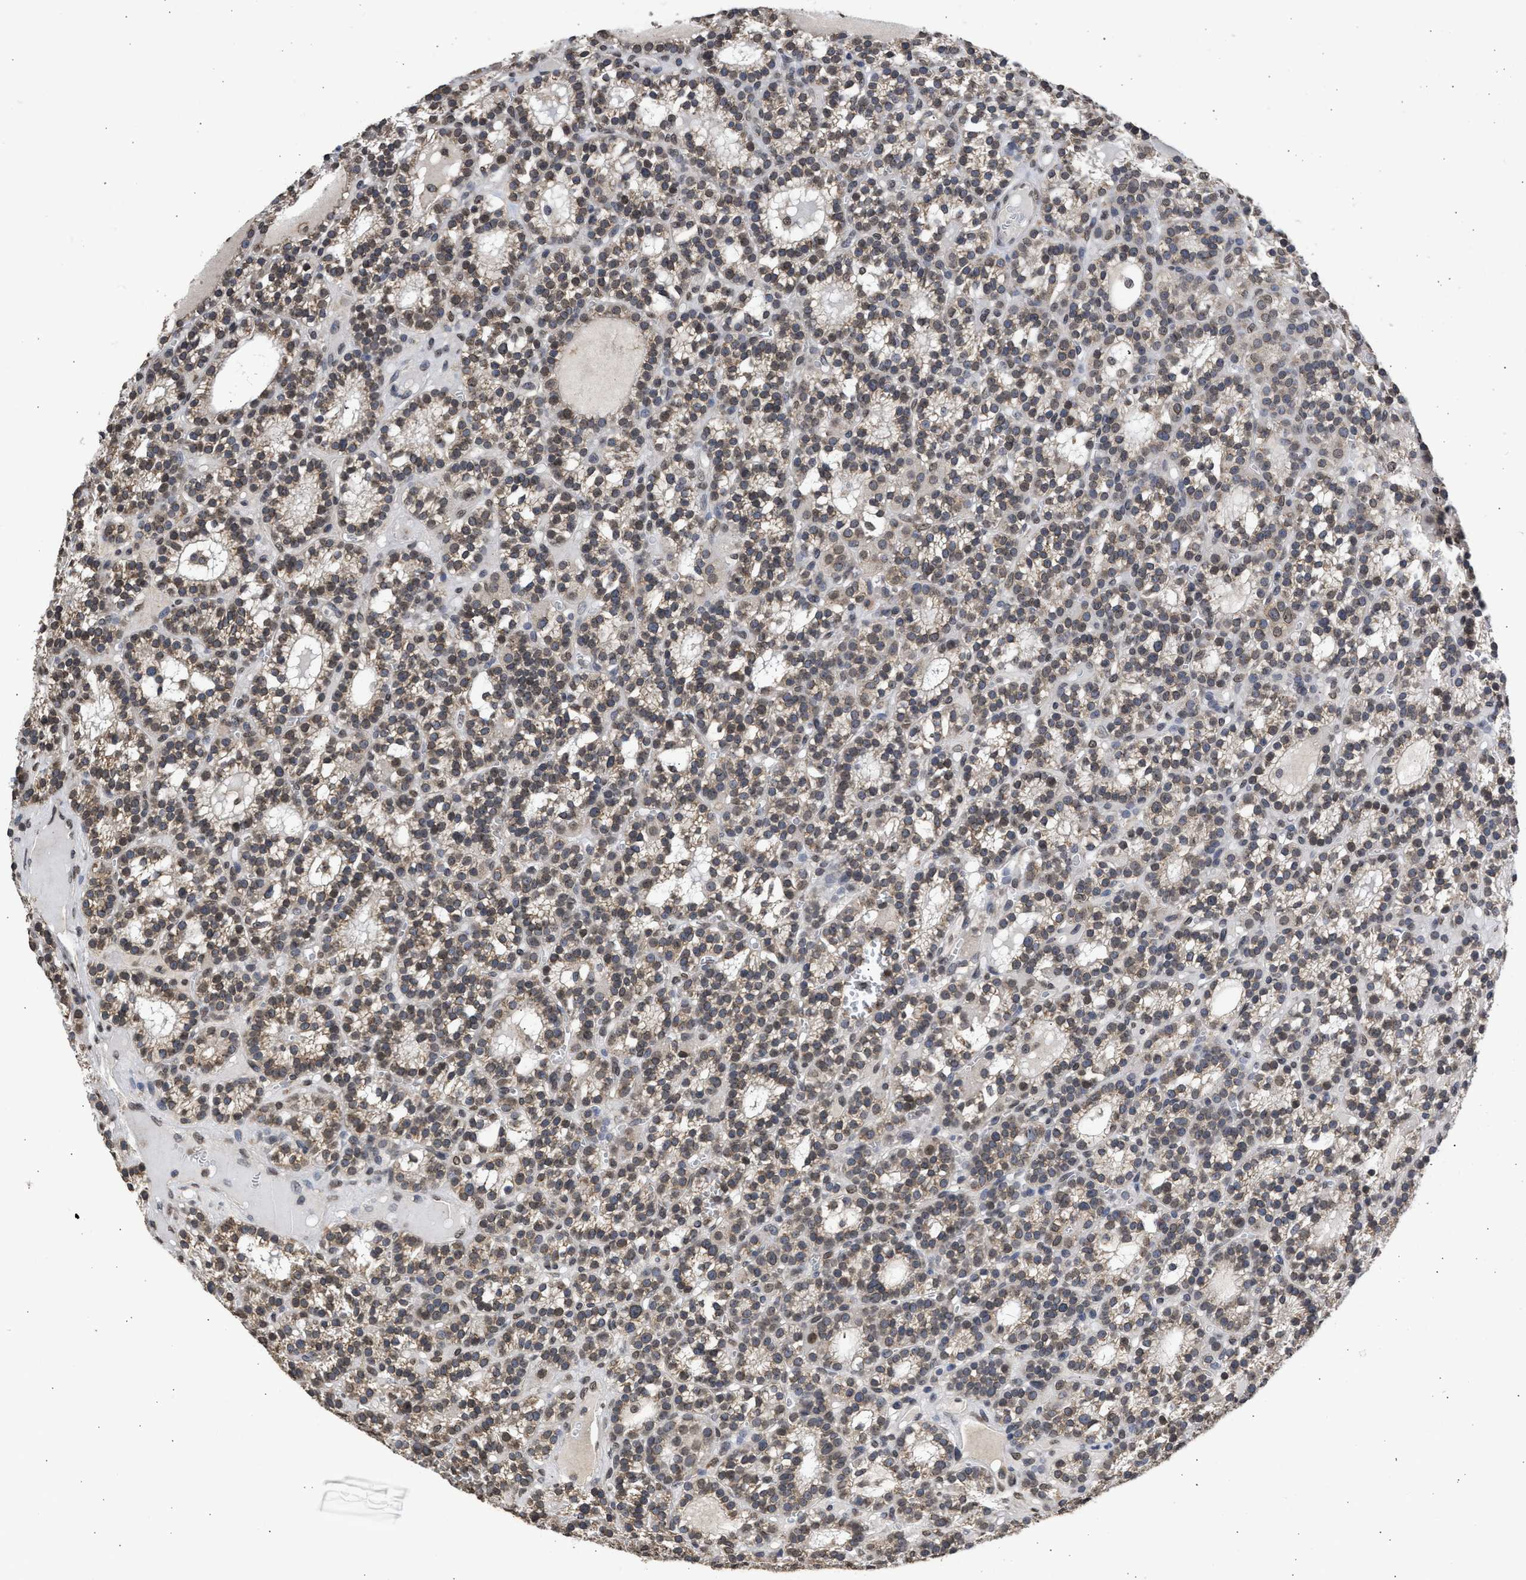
{"staining": {"intensity": "weak", "quantity": "<25%", "location": "cytoplasmic/membranous"}, "tissue": "parathyroid gland", "cell_type": "Glandular cells", "image_type": "normal", "snomed": [{"axis": "morphology", "description": "Normal tissue, NOS"}, {"axis": "morphology", "description": "Adenoma, NOS"}, {"axis": "topography", "description": "Parathyroid gland"}], "caption": "Glandular cells show no significant protein staining in normal parathyroid gland. (DAB immunohistochemistry (IHC), high magnification).", "gene": "NUP35", "patient": {"sex": "female", "age": 58}}